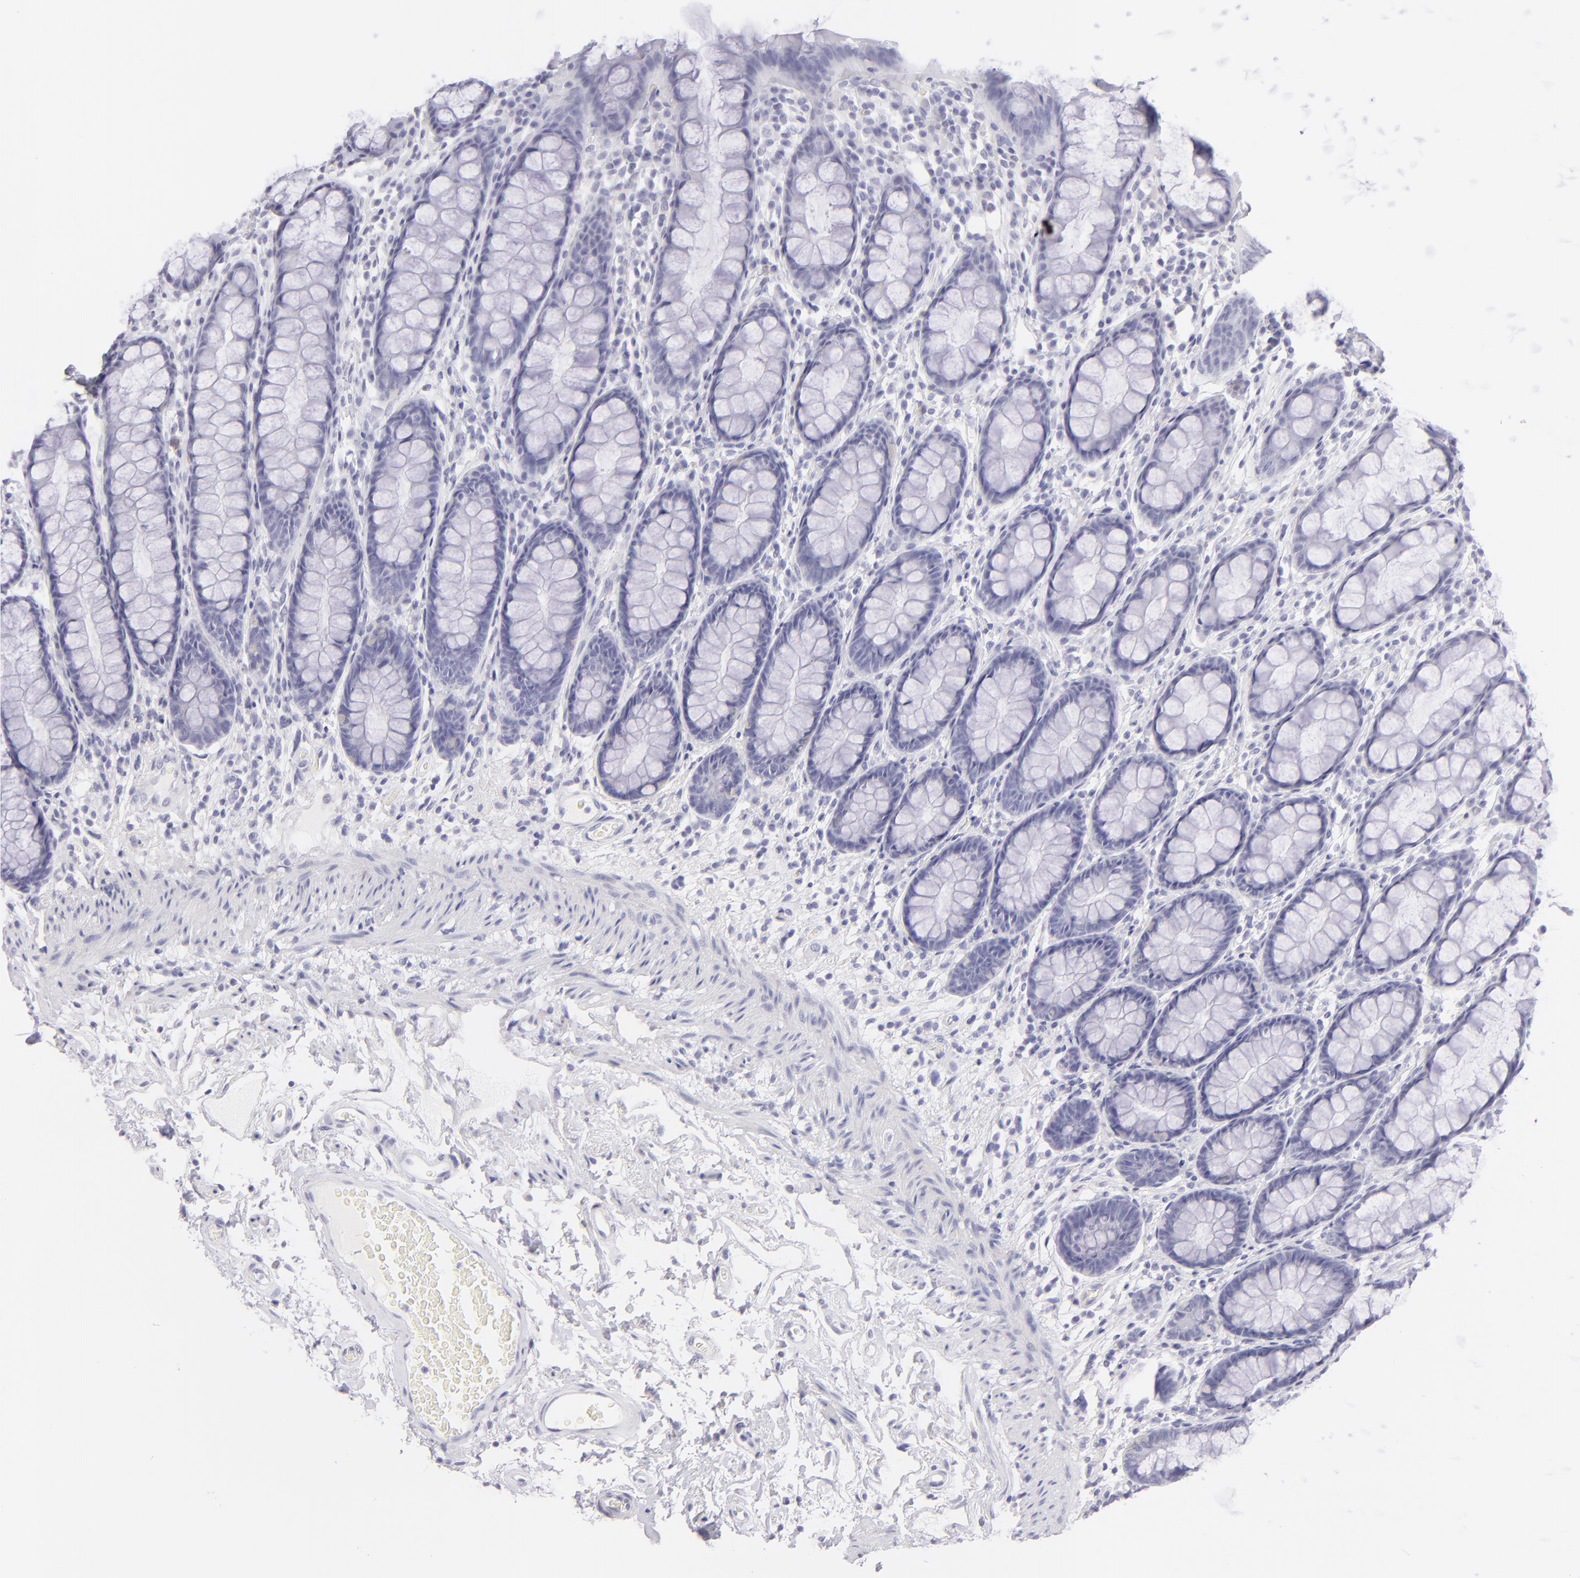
{"staining": {"intensity": "negative", "quantity": "none", "location": "none"}, "tissue": "rectum", "cell_type": "Glandular cells", "image_type": "normal", "snomed": [{"axis": "morphology", "description": "Normal tissue, NOS"}, {"axis": "topography", "description": "Rectum"}], "caption": "A high-resolution micrograph shows IHC staining of benign rectum, which reveals no significant expression in glandular cells. Nuclei are stained in blue.", "gene": "FCER2", "patient": {"sex": "male", "age": 92}}